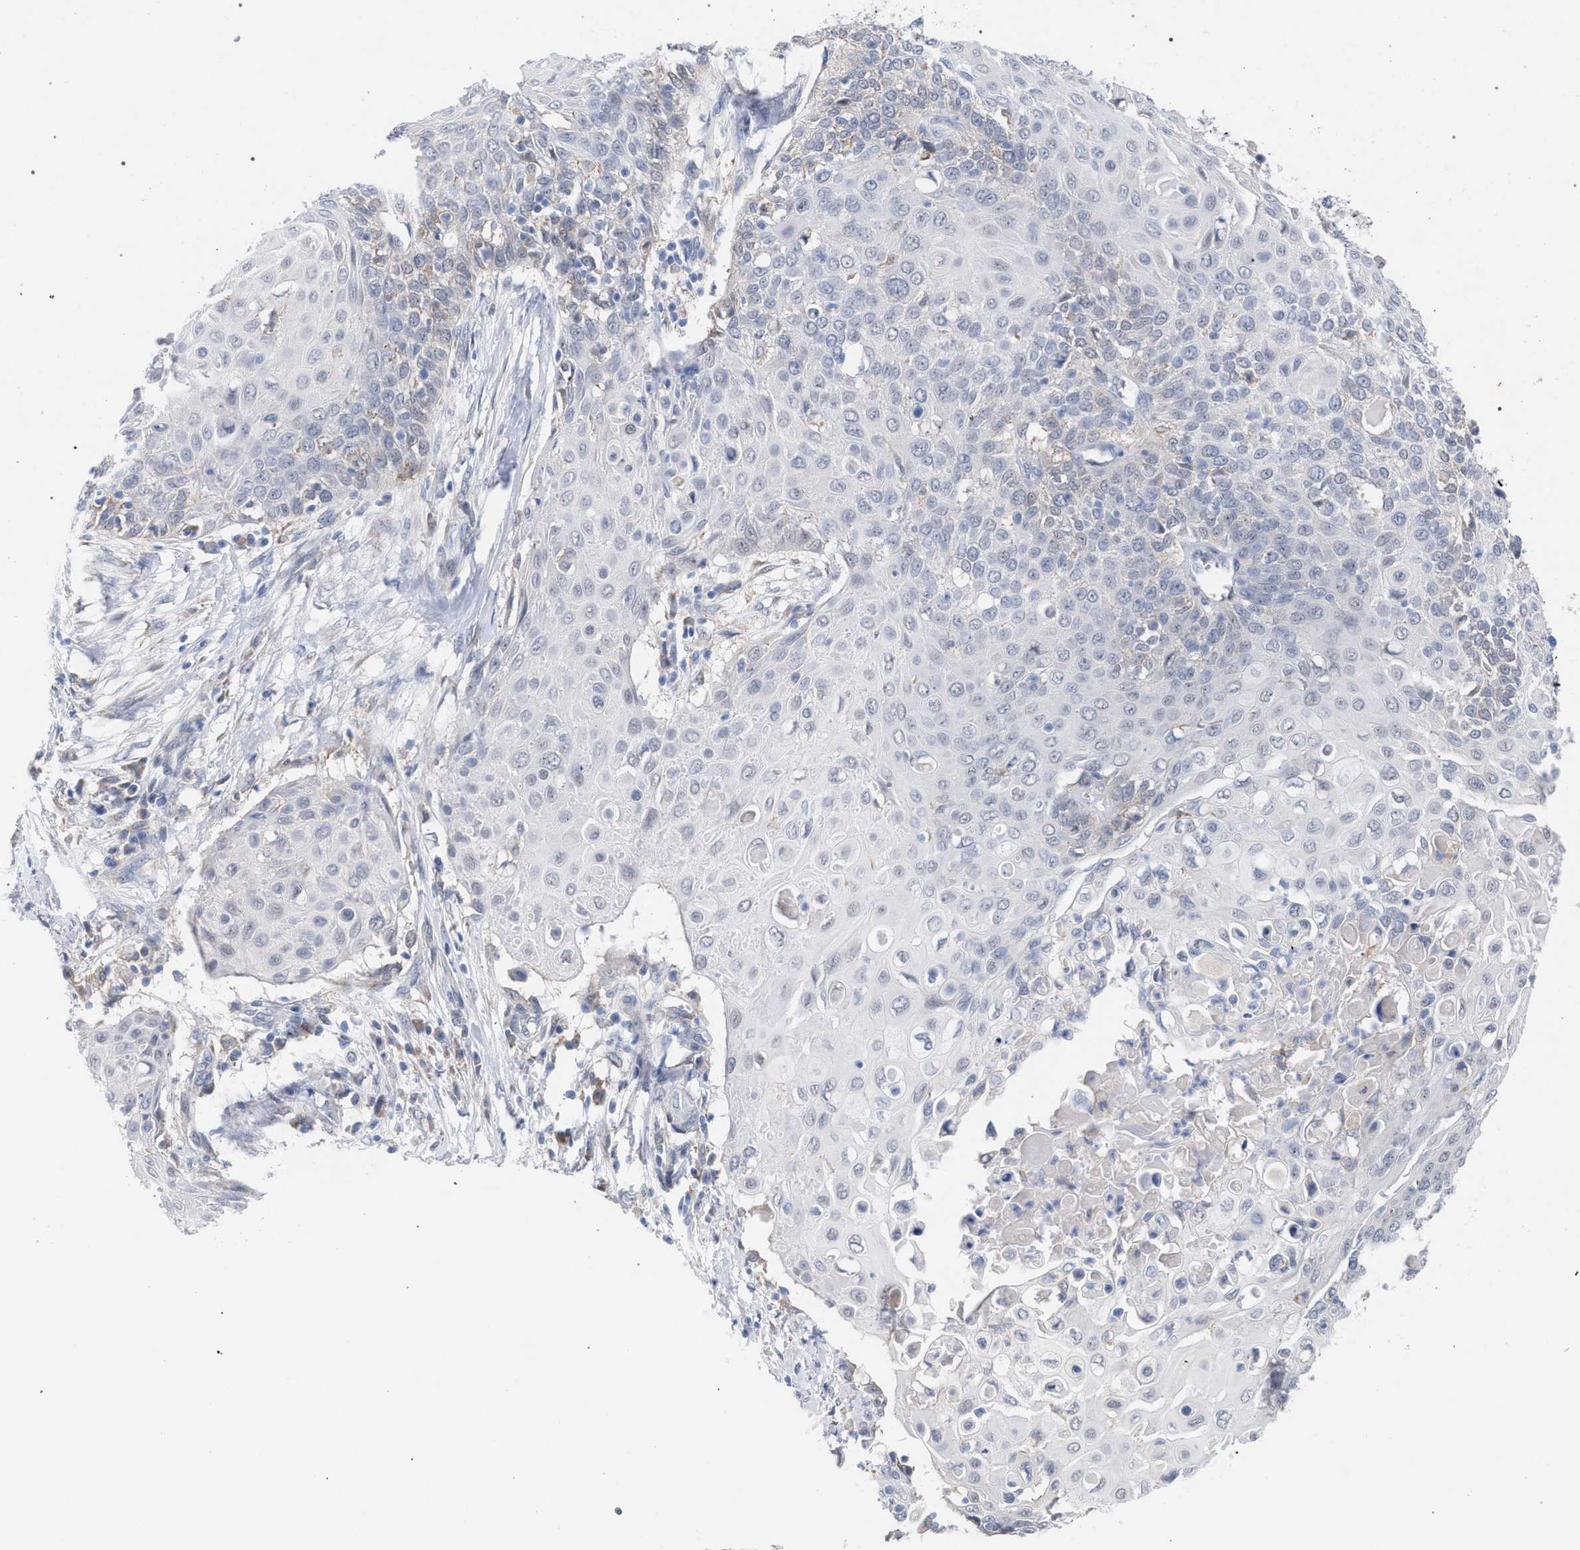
{"staining": {"intensity": "negative", "quantity": "none", "location": "none"}, "tissue": "cervical cancer", "cell_type": "Tumor cells", "image_type": "cancer", "snomed": [{"axis": "morphology", "description": "Squamous cell carcinoma, NOS"}, {"axis": "topography", "description": "Cervix"}], "caption": "Cervical cancer was stained to show a protein in brown. There is no significant expression in tumor cells.", "gene": "FHOD3", "patient": {"sex": "female", "age": 39}}